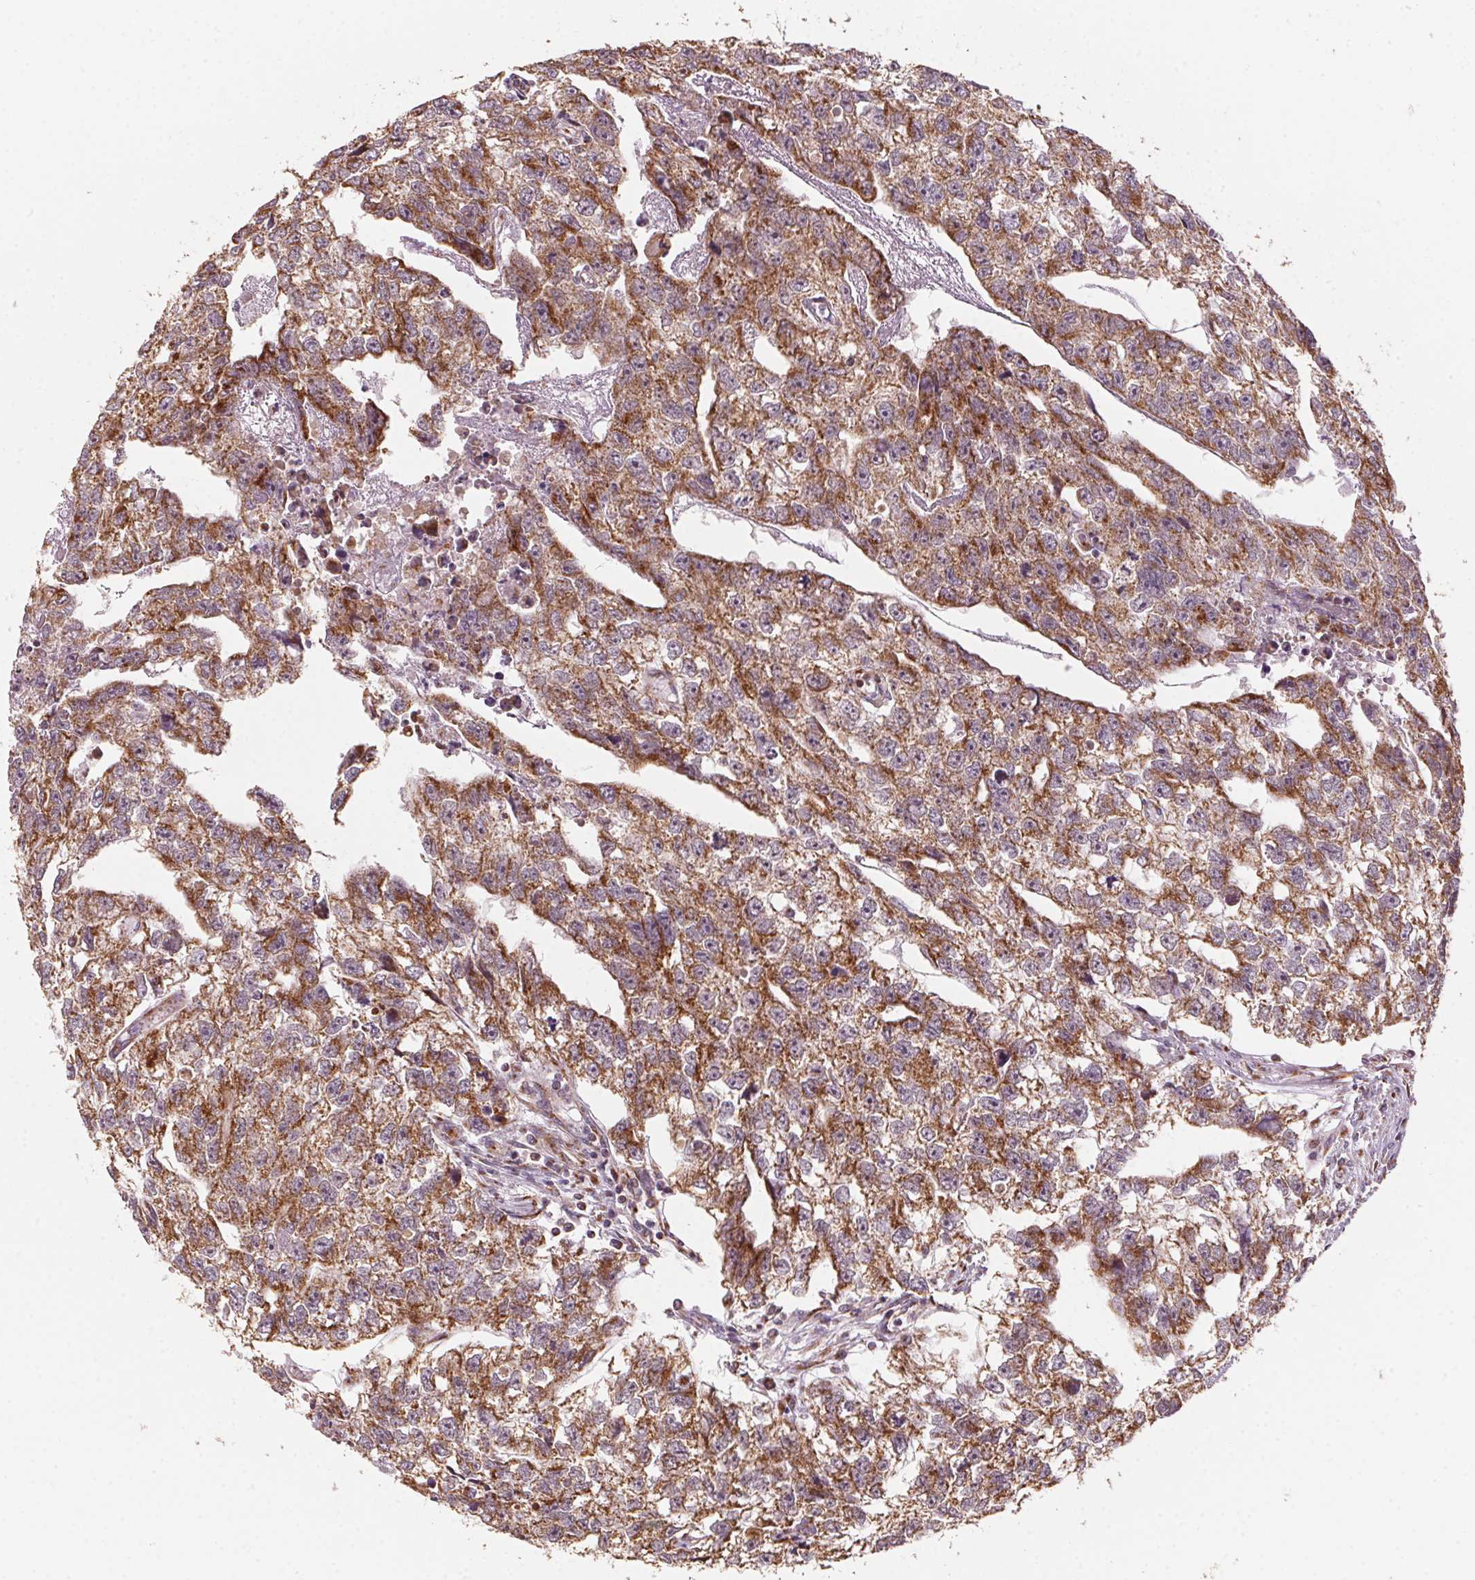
{"staining": {"intensity": "strong", "quantity": ">75%", "location": "cytoplasmic/membranous"}, "tissue": "testis cancer", "cell_type": "Tumor cells", "image_type": "cancer", "snomed": [{"axis": "morphology", "description": "Carcinoma, Embryonal, NOS"}, {"axis": "morphology", "description": "Teratoma, malignant, NOS"}, {"axis": "topography", "description": "Testis"}], "caption": "Immunohistochemical staining of embryonal carcinoma (testis) exhibits high levels of strong cytoplasmic/membranous positivity in approximately >75% of tumor cells. (DAB (3,3'-diaminobenzidine) = brown stain, brightfield microscopy at high magnification).", "gene": "TOMM70", "patient": {"sex": "male", "age": 44}}